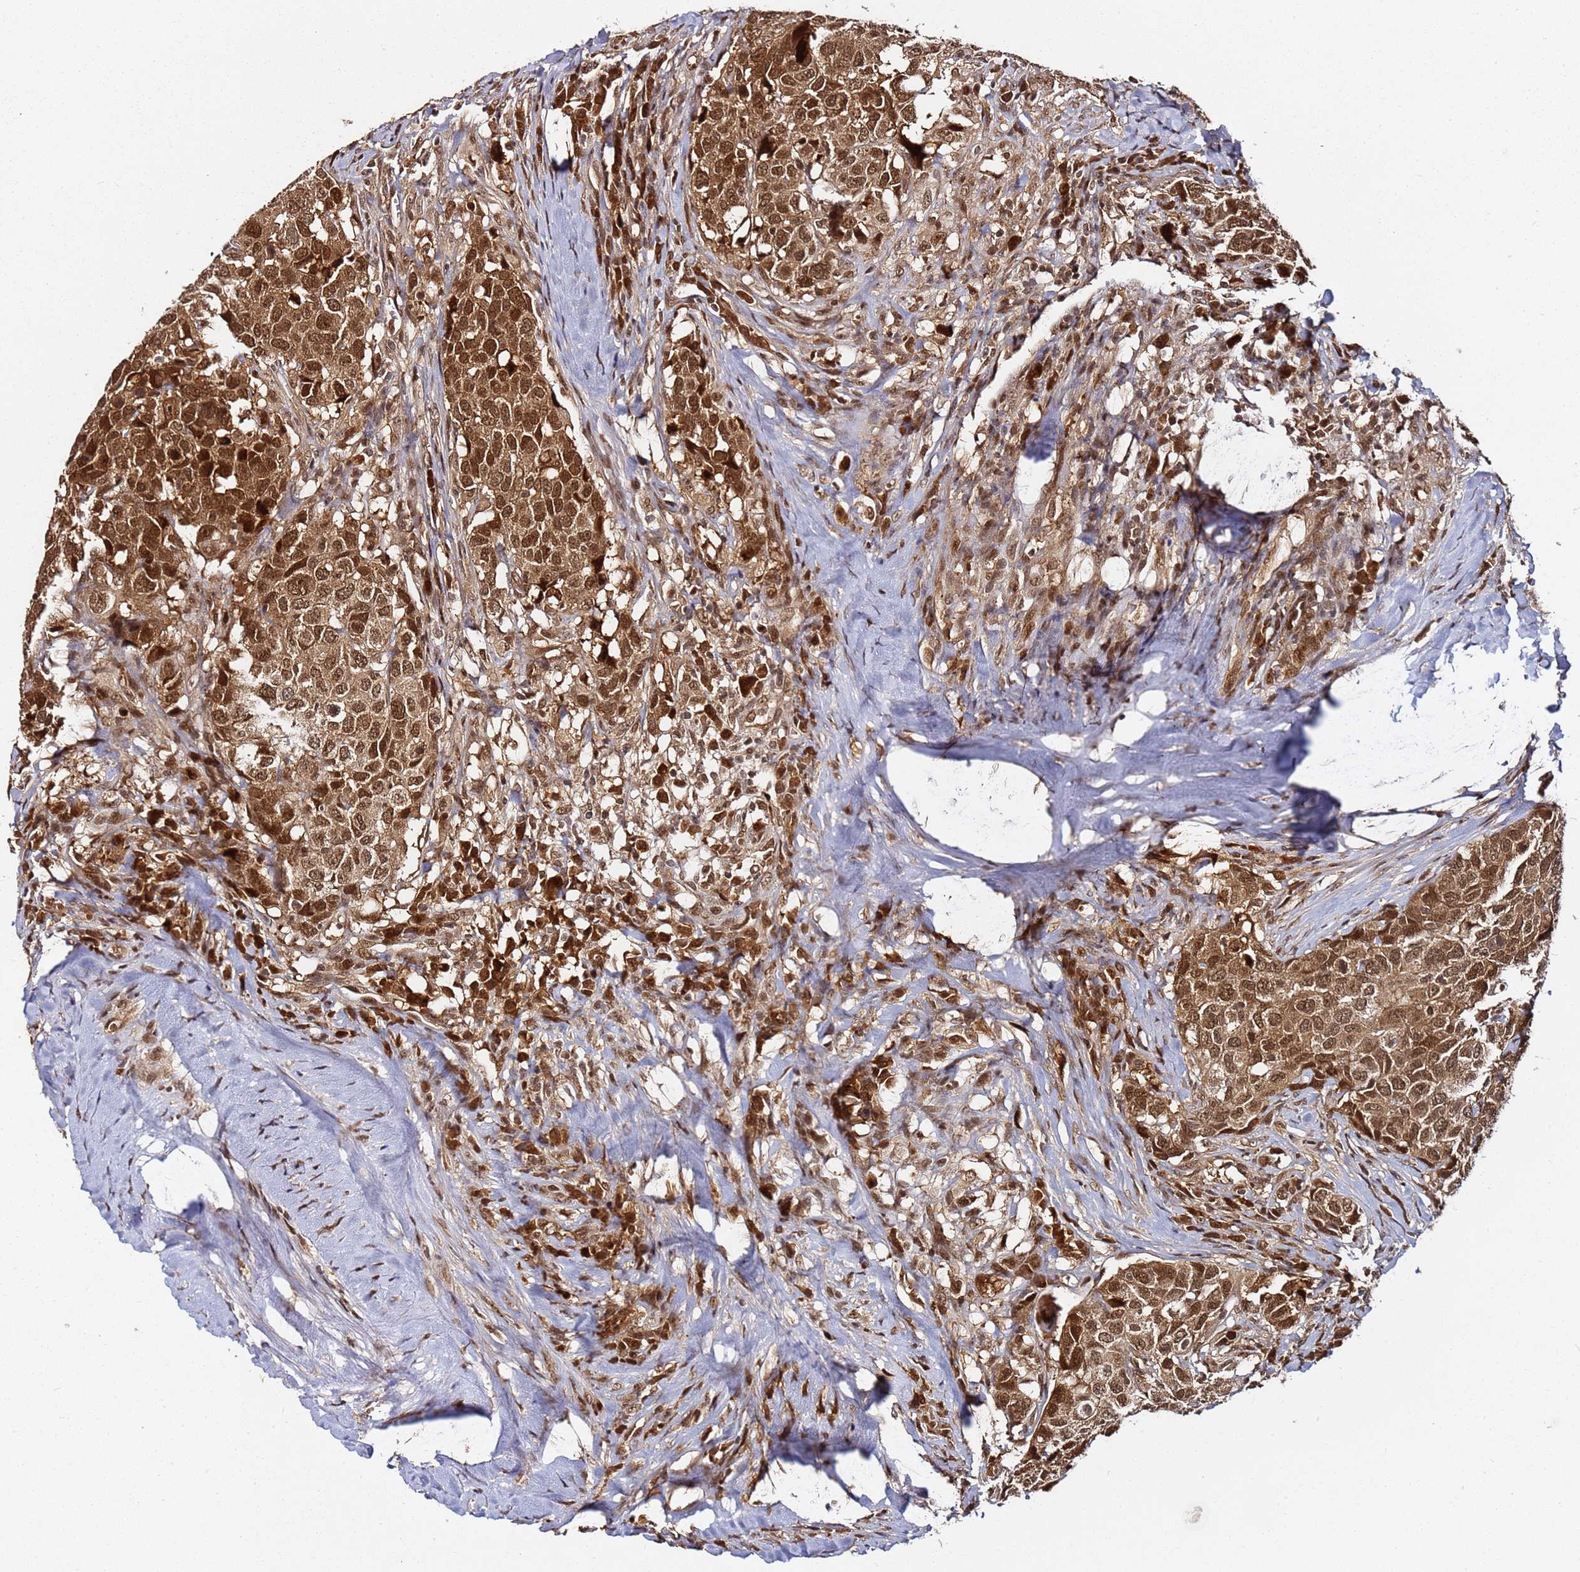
{"staining": {"intensity": "strong", "quantity": ">75%", "location": "cytoplasmic/membranous,nuclear"}, "tissue": "head and neck cancer", "cell_type": "Tumor cells", "image_type": "cancer", "snomed": [{"axis": "morphology", "description": "Squamous cell carcinoma, NOS"}, {"axis": "topography", "description": "Head-Neck"}], "caption": "IHC photomicrograph of head and neck cancer stained for a protein (brown), which displays high levels of strong cytoplasmic/membranous and nuclear expression in about >75% of tumor cells.", "gene": "RGS18", "patient": {"sex": "male", "age": 66}}